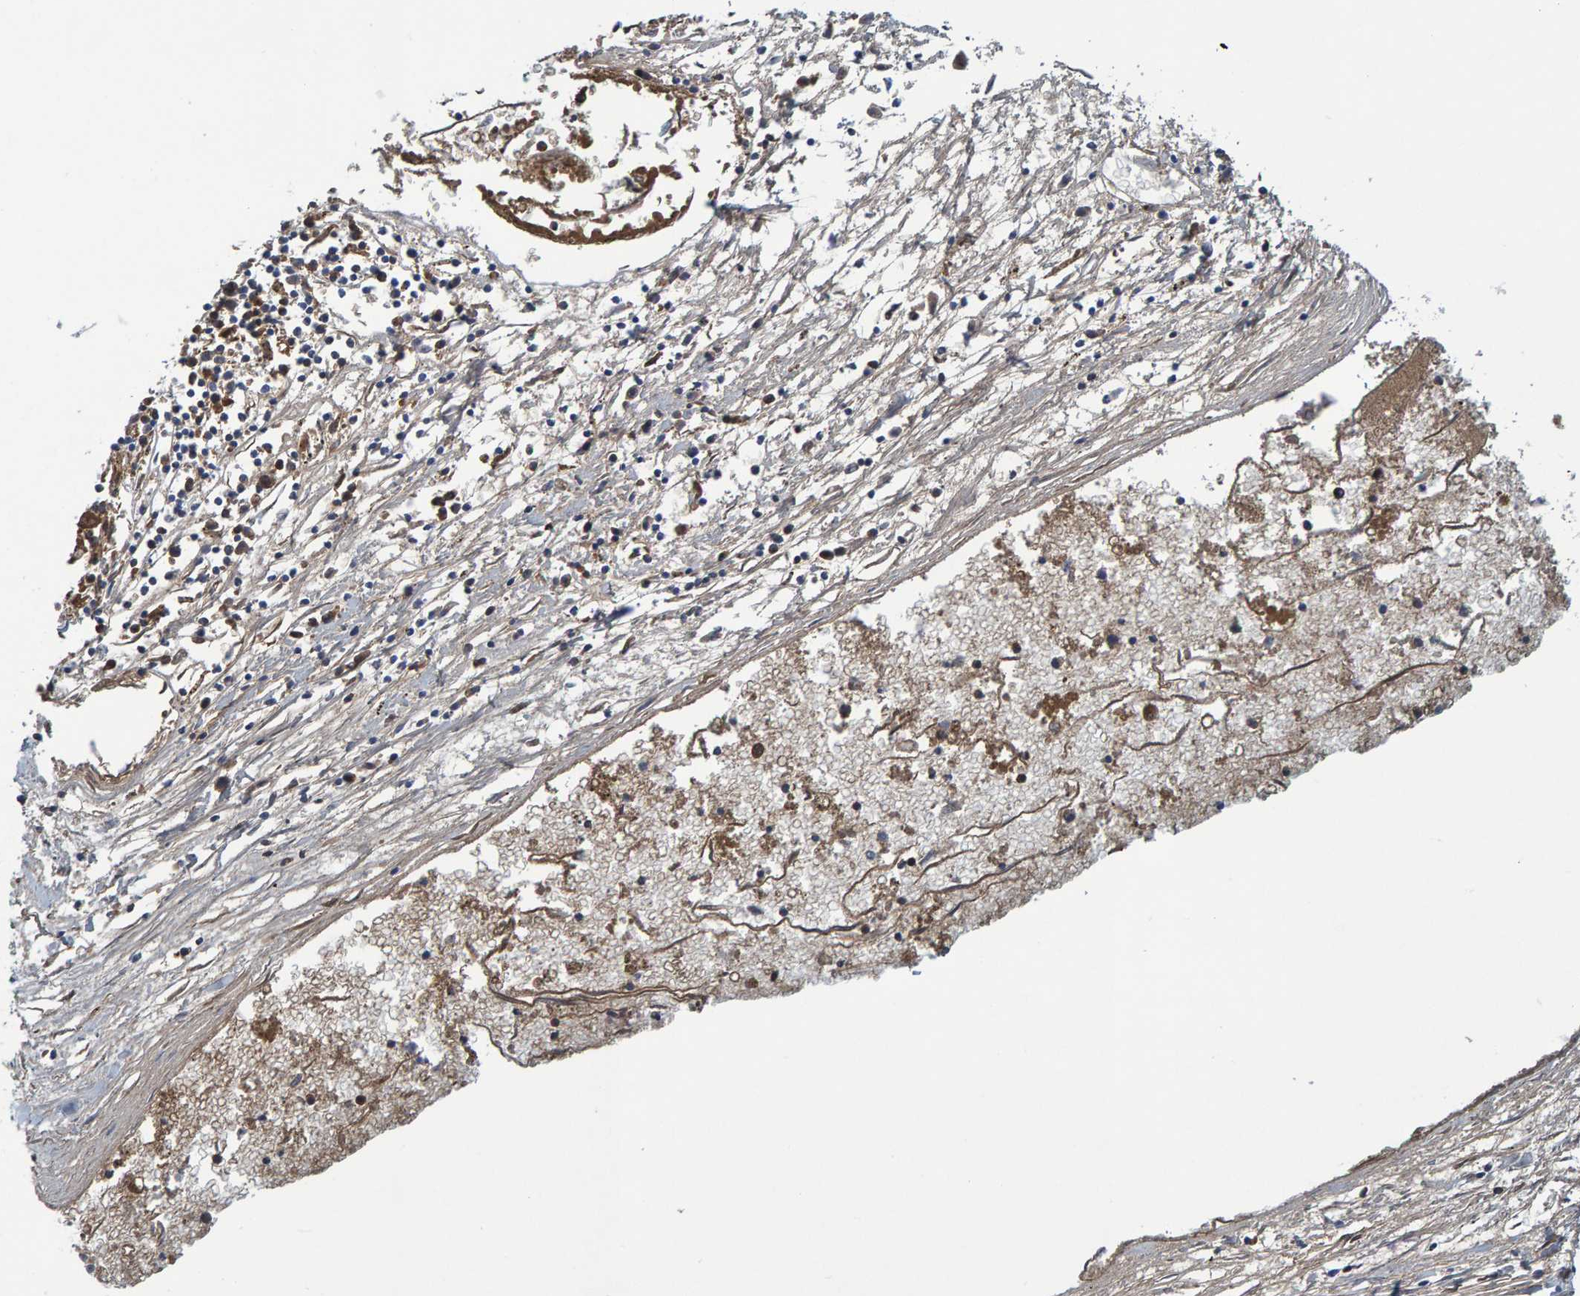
{"staining": {"intensity": "moderate", "quantity": ">75%", "location": "cytoplasmic/membranous,nuclear"}, "tissue": "liver cancer", "cell_type": "Tumor cells", "image_type": "cancer", "snomed": [{"axis": "morphology", "description": "Carcinoma, Hepatocellular, NOS"}, {"axis": "topography", "description": "Liver"}], "caption": "An immunohistochemistry (IHC) micrograph of neoplastic tissue is shown. Protein staining in brown labels moderate cytoplasmic/membranous and nuclear positivity in hepatocellular carcinoma (liver) within tumor cells. The staining was performed using DAB (3,3'-diaminobenzidine) to visualize the protein expression in brown, while the nuclei were stained in blue with hematoxylin (Magnification: 20x).", "gene": "MRPS7", "patient": {"sex": "male", "age": 72}}